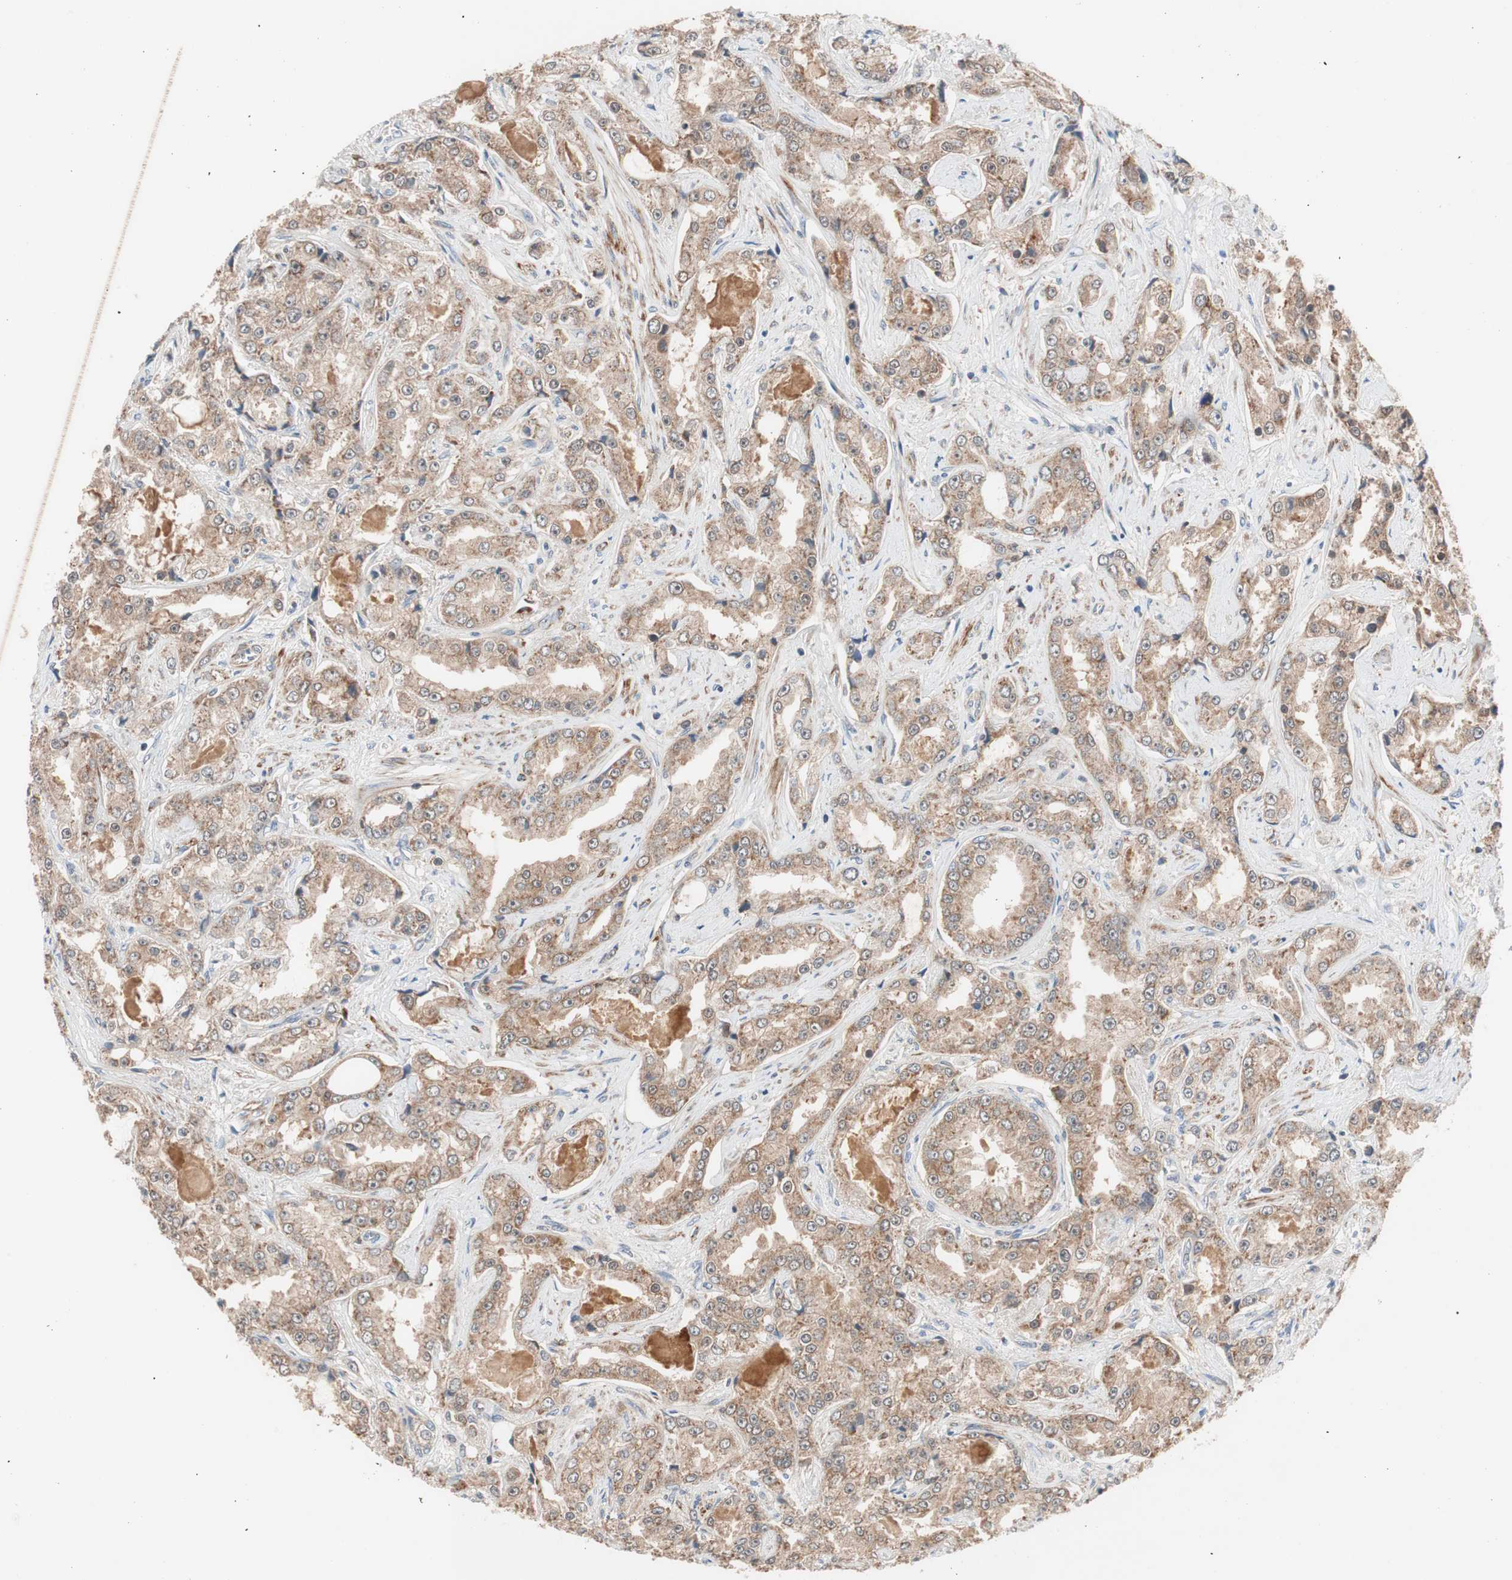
{"staining": {"intensity": "moderate", "quantity": ">75%", "location": "cytoplasmic/membranous"}, "tissue": "prostate cancer", "cell_type": "Tumor cells", "image_type": "cancer", "snomed": [{"axis": "morphology", "description": "Adenocarcinoma, High grade"}, {"axis": "topography", "description": "Prostate"}], "caption": "This is an image of immunohistochemistry (IHC) staining of prostate high-grade adenocarcinoma, which shows moderate expression in the cytoplasmic/membranous of tumor cells.", "gene": "HMBS", "patient": {"sex": "male", "age": 73}}